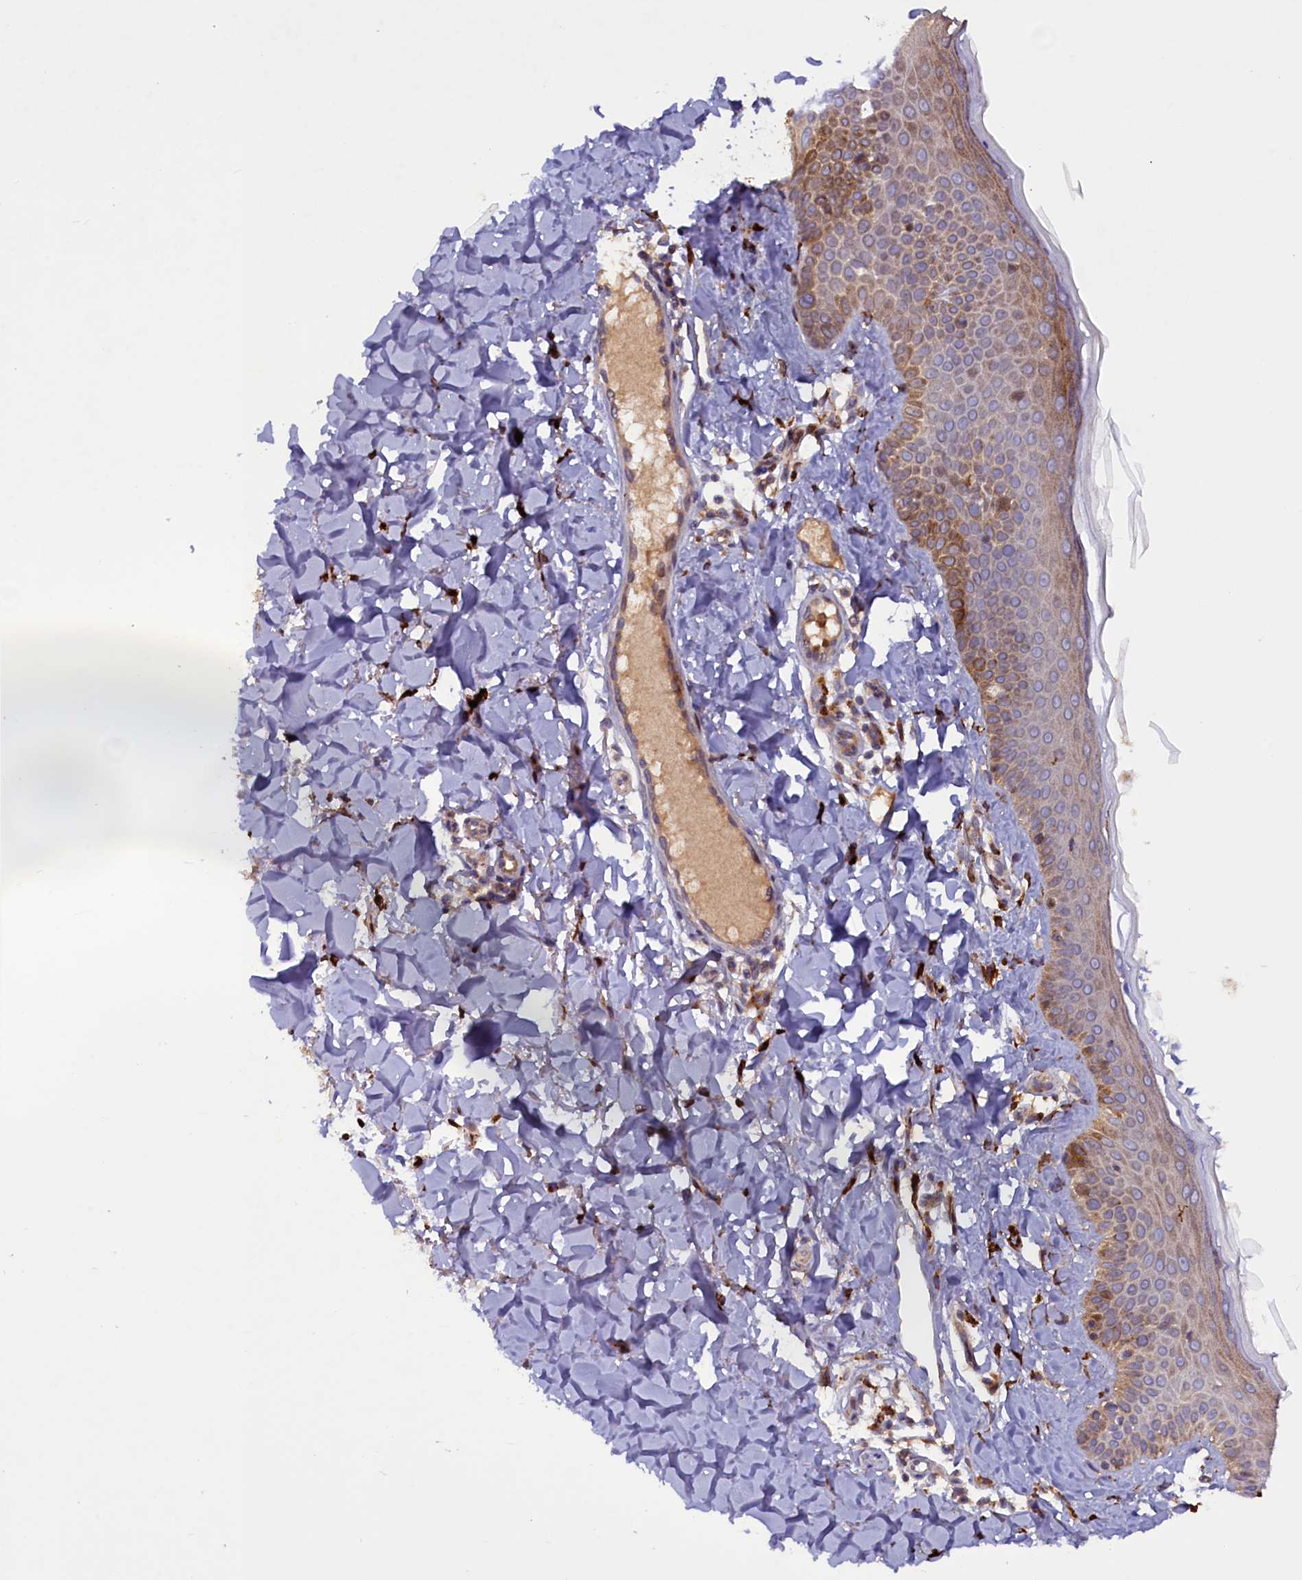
{"staining": {"intensity": "strong", "quantity": "25%-75%", "location": "cytoplasmic/membranous"}, "tissue": "skin", "cell_type": "Fibroblasts", "image_type": "normal", "snomed": [{"axis": "morphology", "description": "Normal tissue, NOS"}, {"axis": "topography", "description": "Skin"}], "caption": "This is a photomicrograph of IHC staining of normal skin, which shows strong staining in the cytoplasmic/membranous of fibroblasts.", "gene": "ARRDC4", "patient": {"sex": "male", "age": 52}}